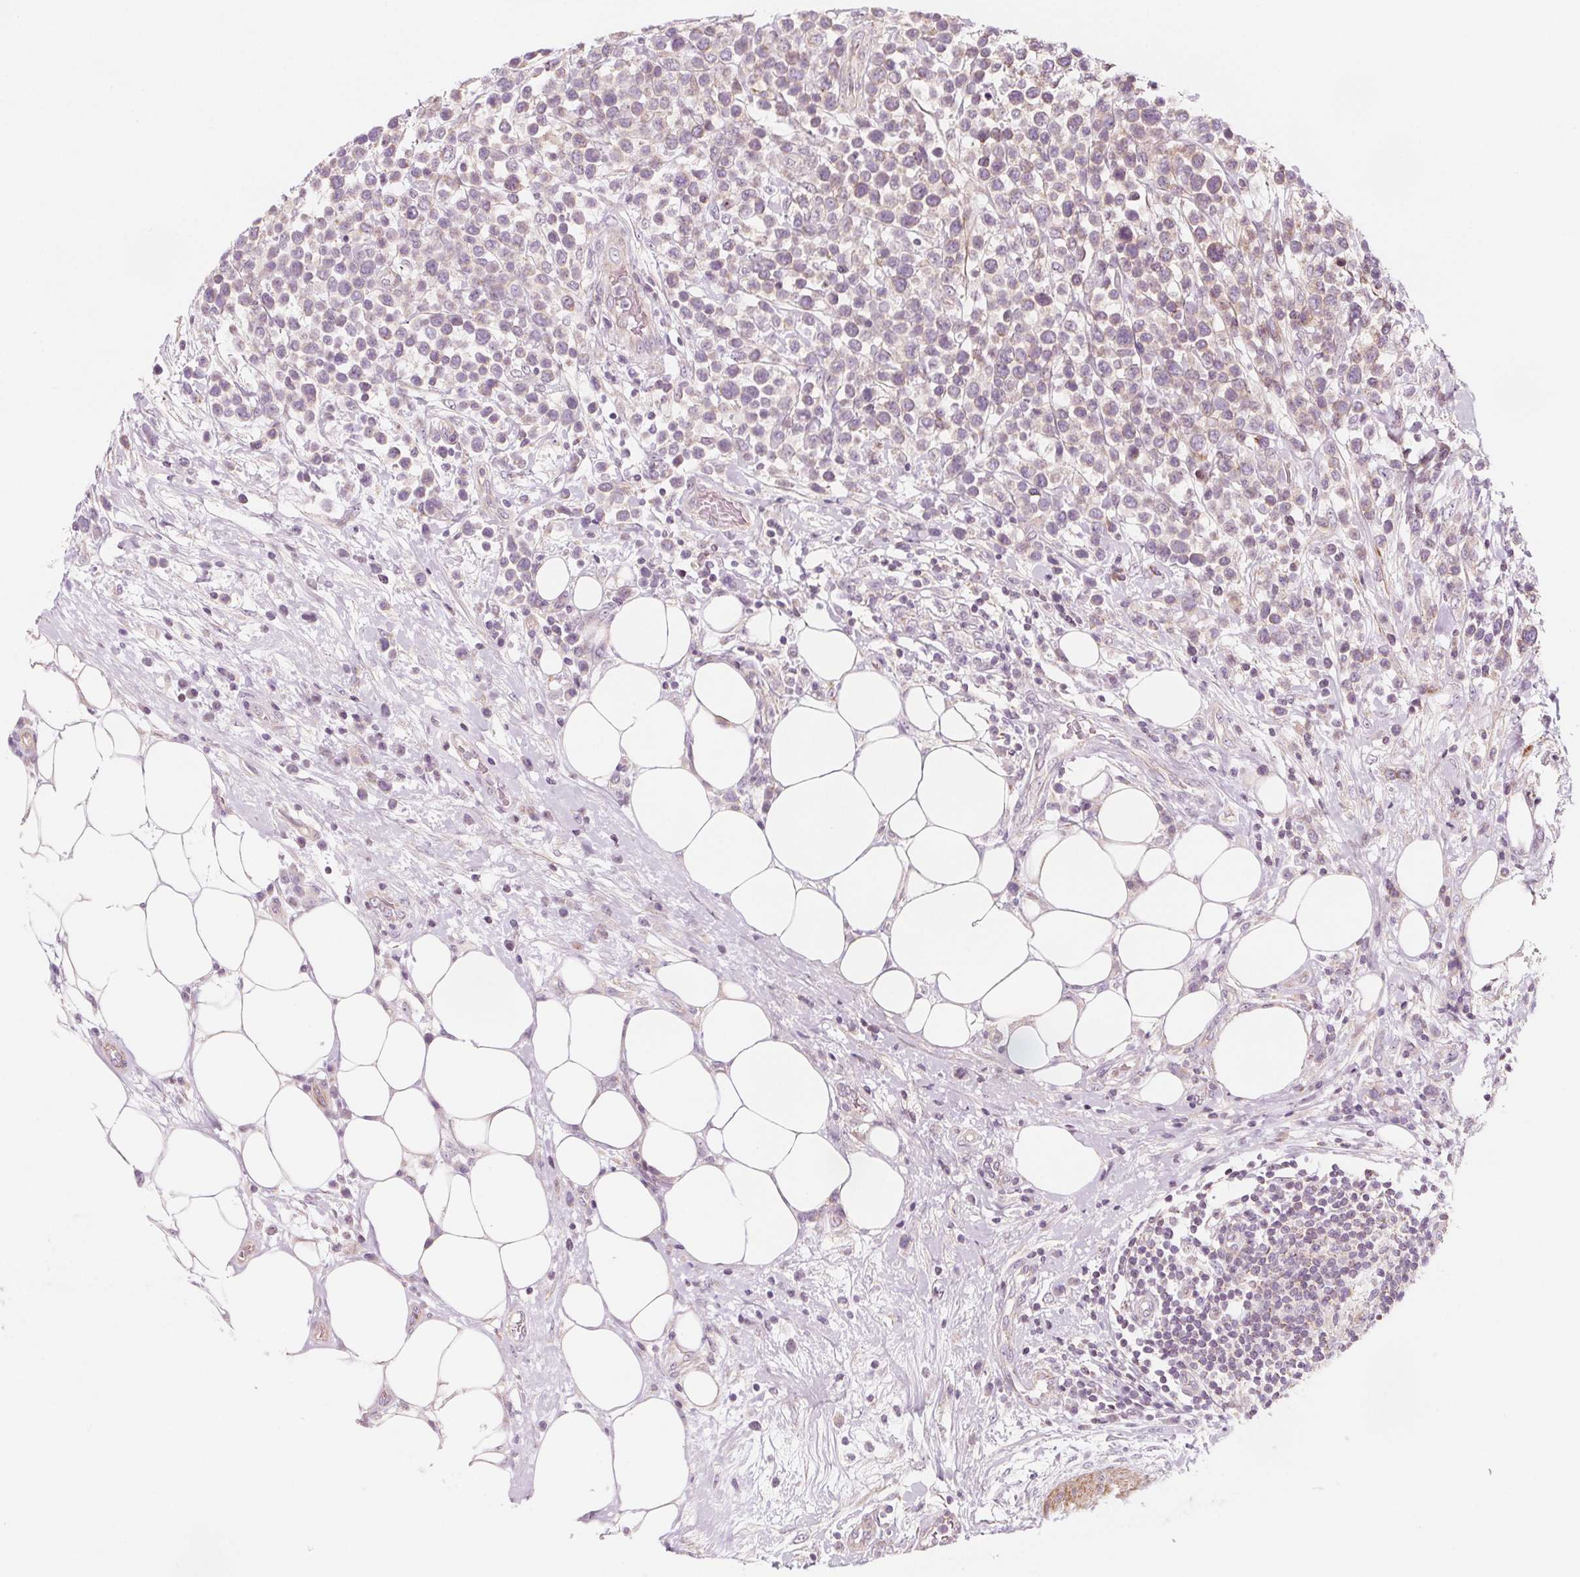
{"staining": {"intensity": "moderate", "quantity": "<25%", "location": "cytoplasmic/membranous"}, "tissue": "lymphoma", "cell_type": "Tumor cells", "image_type": "cancer", "snomed": [{"axis": "morphology", "description": "Malignant lymphoma, non-Hodgkin's type, High grade"}, {"axis": "topography", "description": "Soft tissue"}], "caption": "An immunohistochemistry photomicrograph of neoplastic tissue is shown. Protein staining in brown labels moderate cytoplasmic/membranous positivity in high-grade malignant lymphoma, non-Hodgkin's type within tumor cells.", "gene": "ADAM33", "patient": {"sex": "female", "age": 56}}